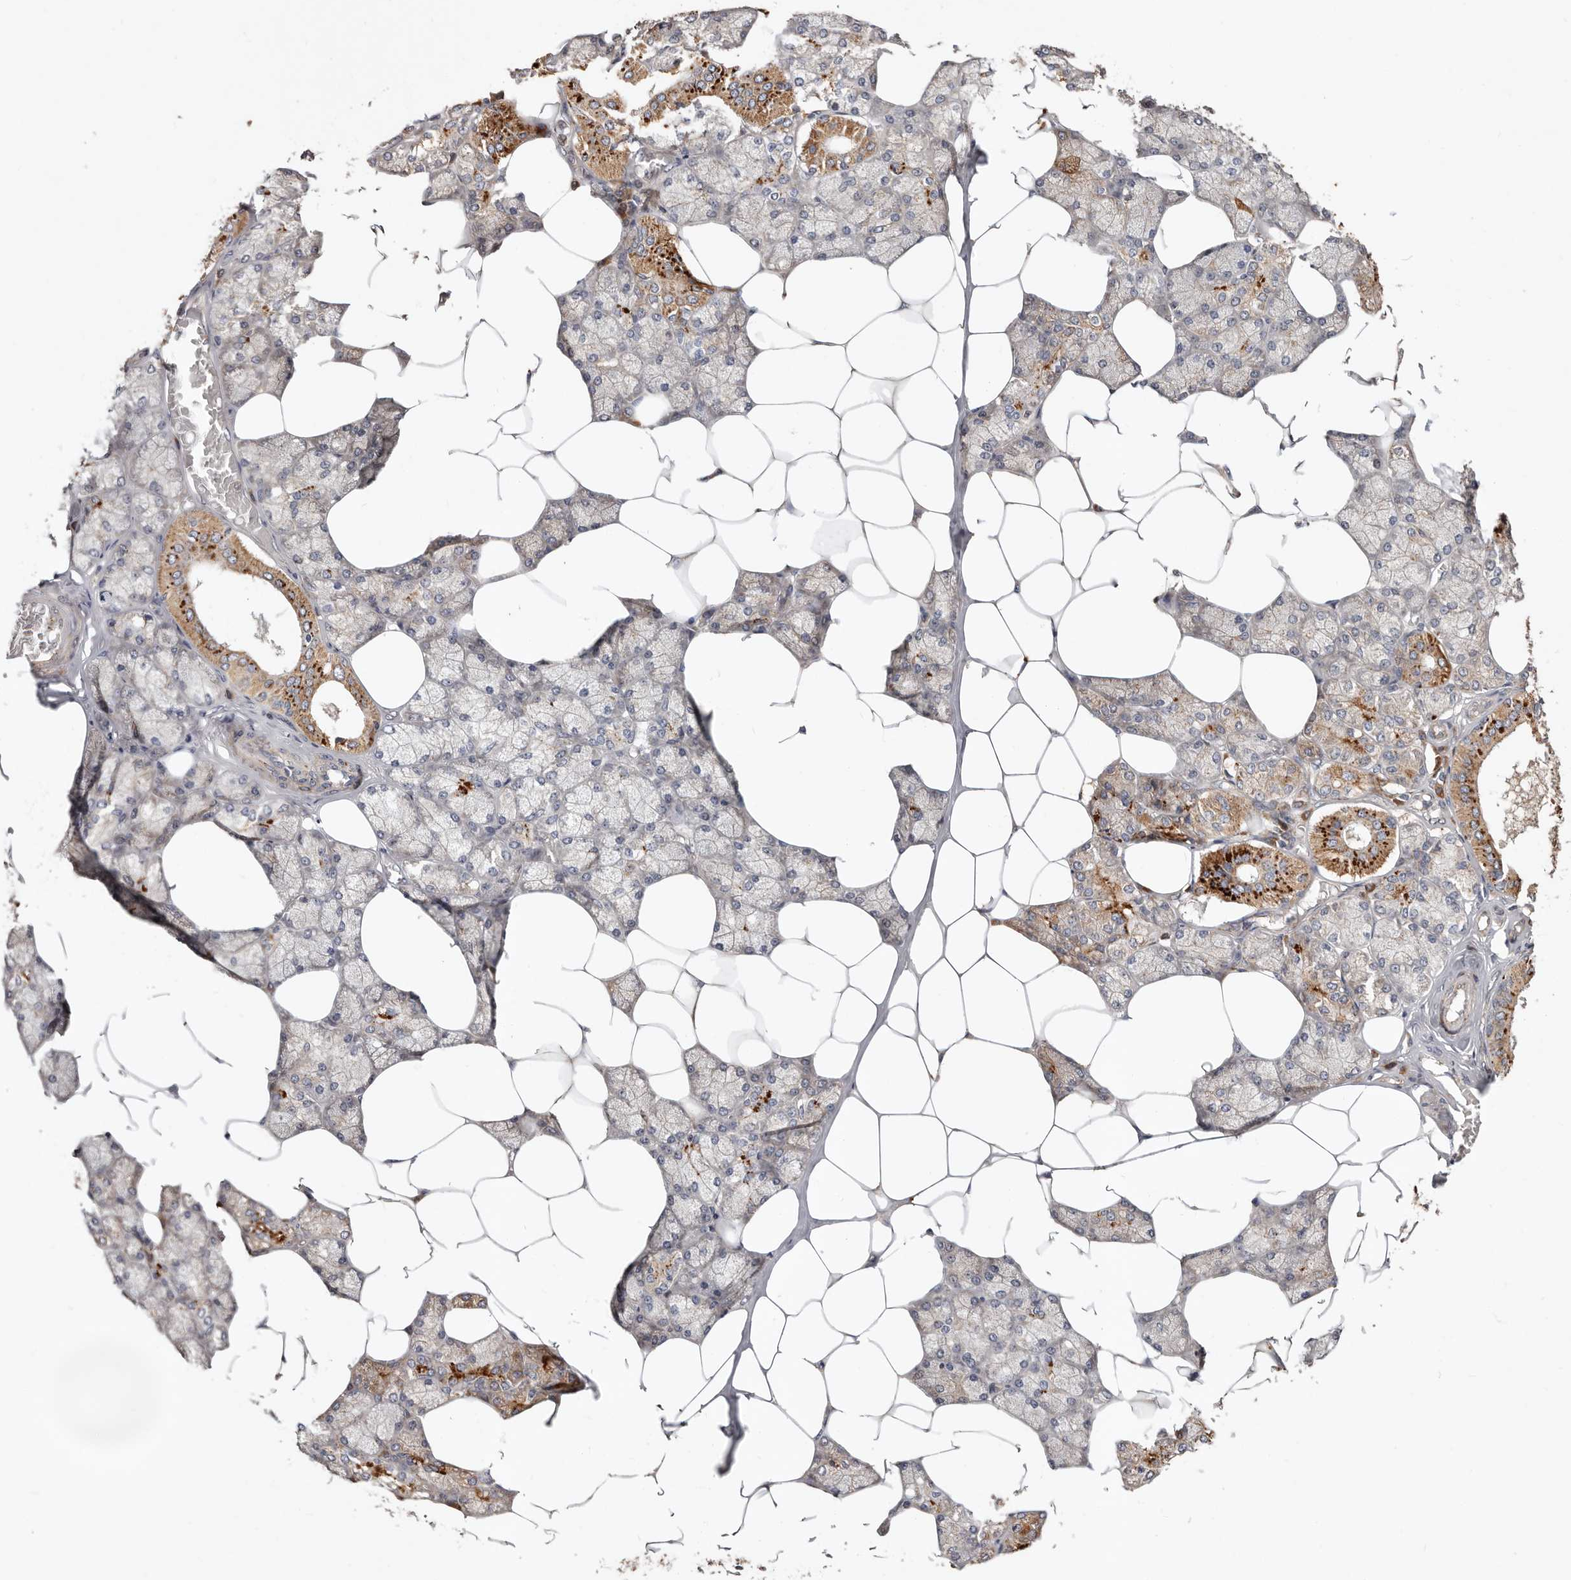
{"staining": {"intensity": "moderate", "quantity": ">75%", "location": "cytoplasmic/membranous"}, "tissue": "salivary gland", "cell_type": "Glandular cells", "image_type": "normal", "snomed": [{"axis": "morphology", "description": "Normal tissue, NOS"}, {"axis": "topography", "description": "Salivary gland"}], "caption": "Immunohistochemical staining of benign human salivary gland demonstrates moderate cytoplasmic/membranous protein positivity in about >75% of glandular cells. (Brightfield microscopy of DAB IHC at high magnification).", "gene": "USP33", "patient": {"sex": "male", "age": 62}}